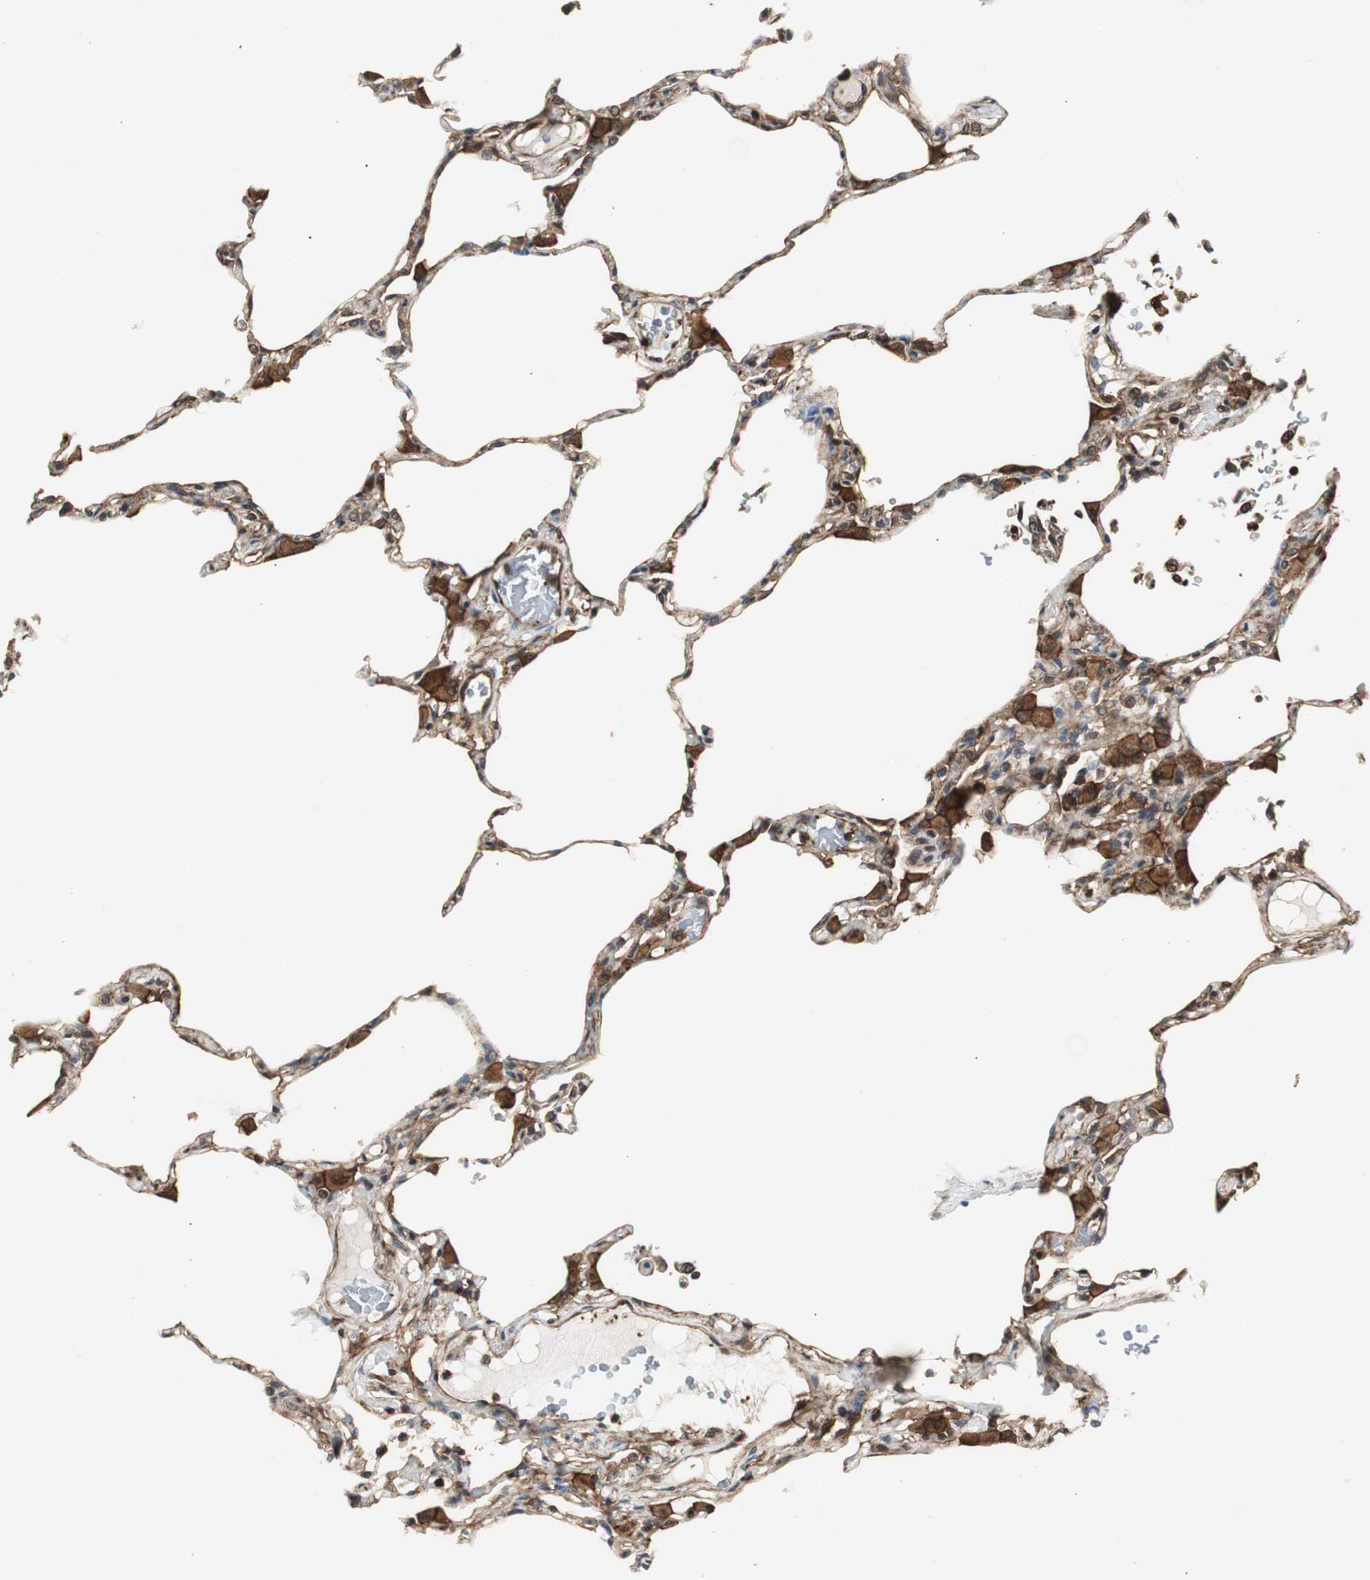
{"staining": {"intensity": "moderate", "quantity": ">75%", "location": "cytoplasmic/membranous"}, "tissue": "lung", "cell_type": "Alveolar cells", "image_type": "normal", "snomed": [{"axis": "morphology", "description": "Normal tissue, NOS"}, {"axis": "topography", "description": "Lung"}], "caption": "Protein positivity by immunohistochemistry shows moderate cytoplasmic/membranous expression in approximately >75% of alveolar cells in benign lung.", "gene": "PTPN11", "patient": {"sex": "female", "age": 49}}